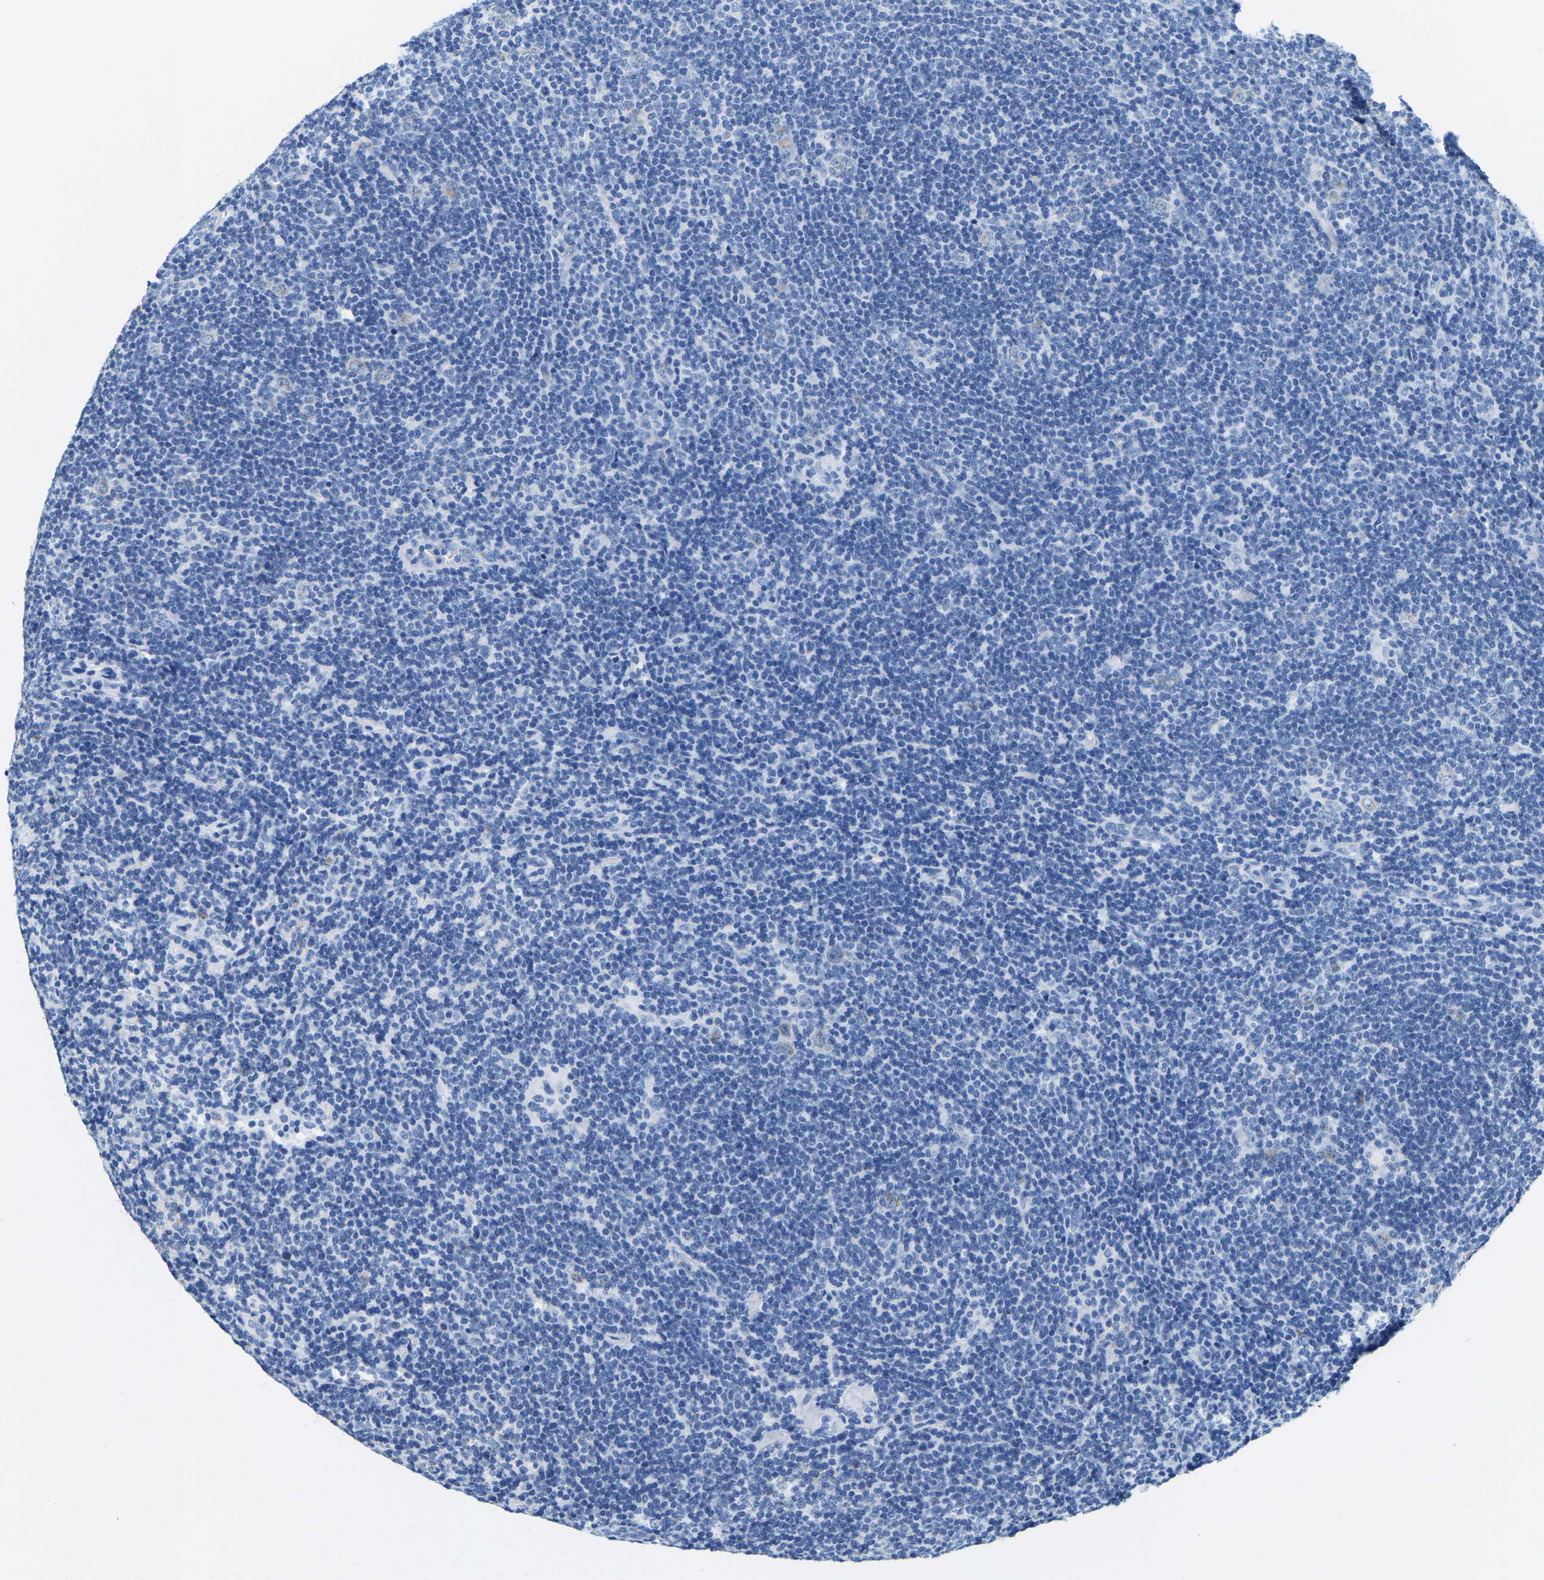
{"staining": {"intensity": "moderate", "quantity": "25%-75%", "location": "cytoplasmic/membranous"}, "tissue": "lymphoma", "cell_type": "Tumor cells", "image_type": "cancer", "snomed": [{"axis": "morphology", "description": "Hodgkin's disease, NOS"}, {"axis": "topography", "description": "Lymph node"}], "caption": "A histopathology image of human Hodgkin's disease stained for a protein exhibits moderate cytoplasmic/membranous brown staining in tumor cells.", "gene": "SHMT2", "patient": {"sex": "female", "age": 57}}